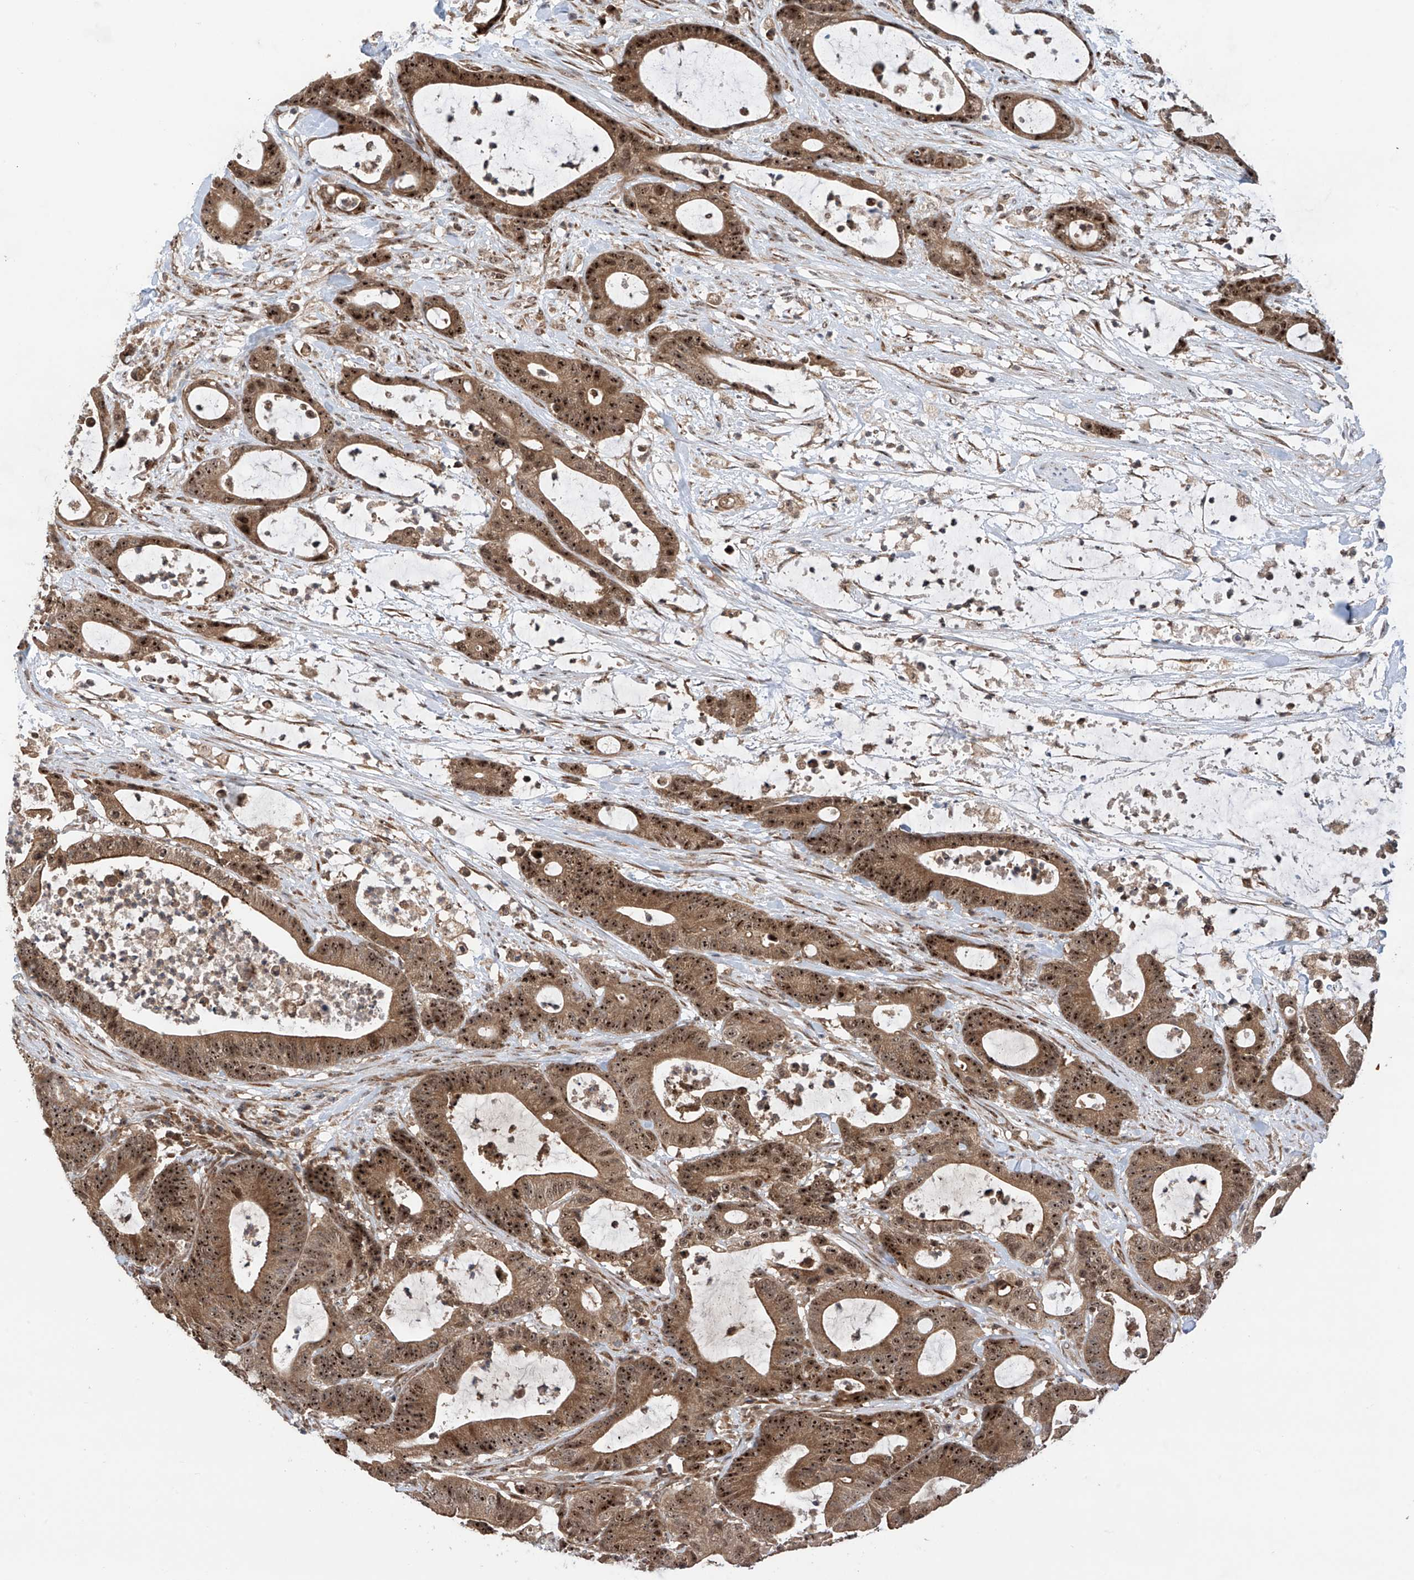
{"staining": {"intensity": "strong", "quantity": ">75%", "location": "cytoplasmic/membranous,nuclear"}, "tissue": "colorectal cancer", "cell_type": "Tumor cells", "image_type": "cancer", "snomed": [{"axis": "morphology", "description": "Adenocarcinoma, NOS"}, {"axis": "topography", "description": "Colon"}], "caption": "There is high levels of strong cytoplasmic/membranous and nuclear positivity in tumor cells of colorectal cancer, as demonstrated by immunohistochemical staining (brown color).", "gene": "C1orf131", "patient": {"sex": "female", "age": 84}}